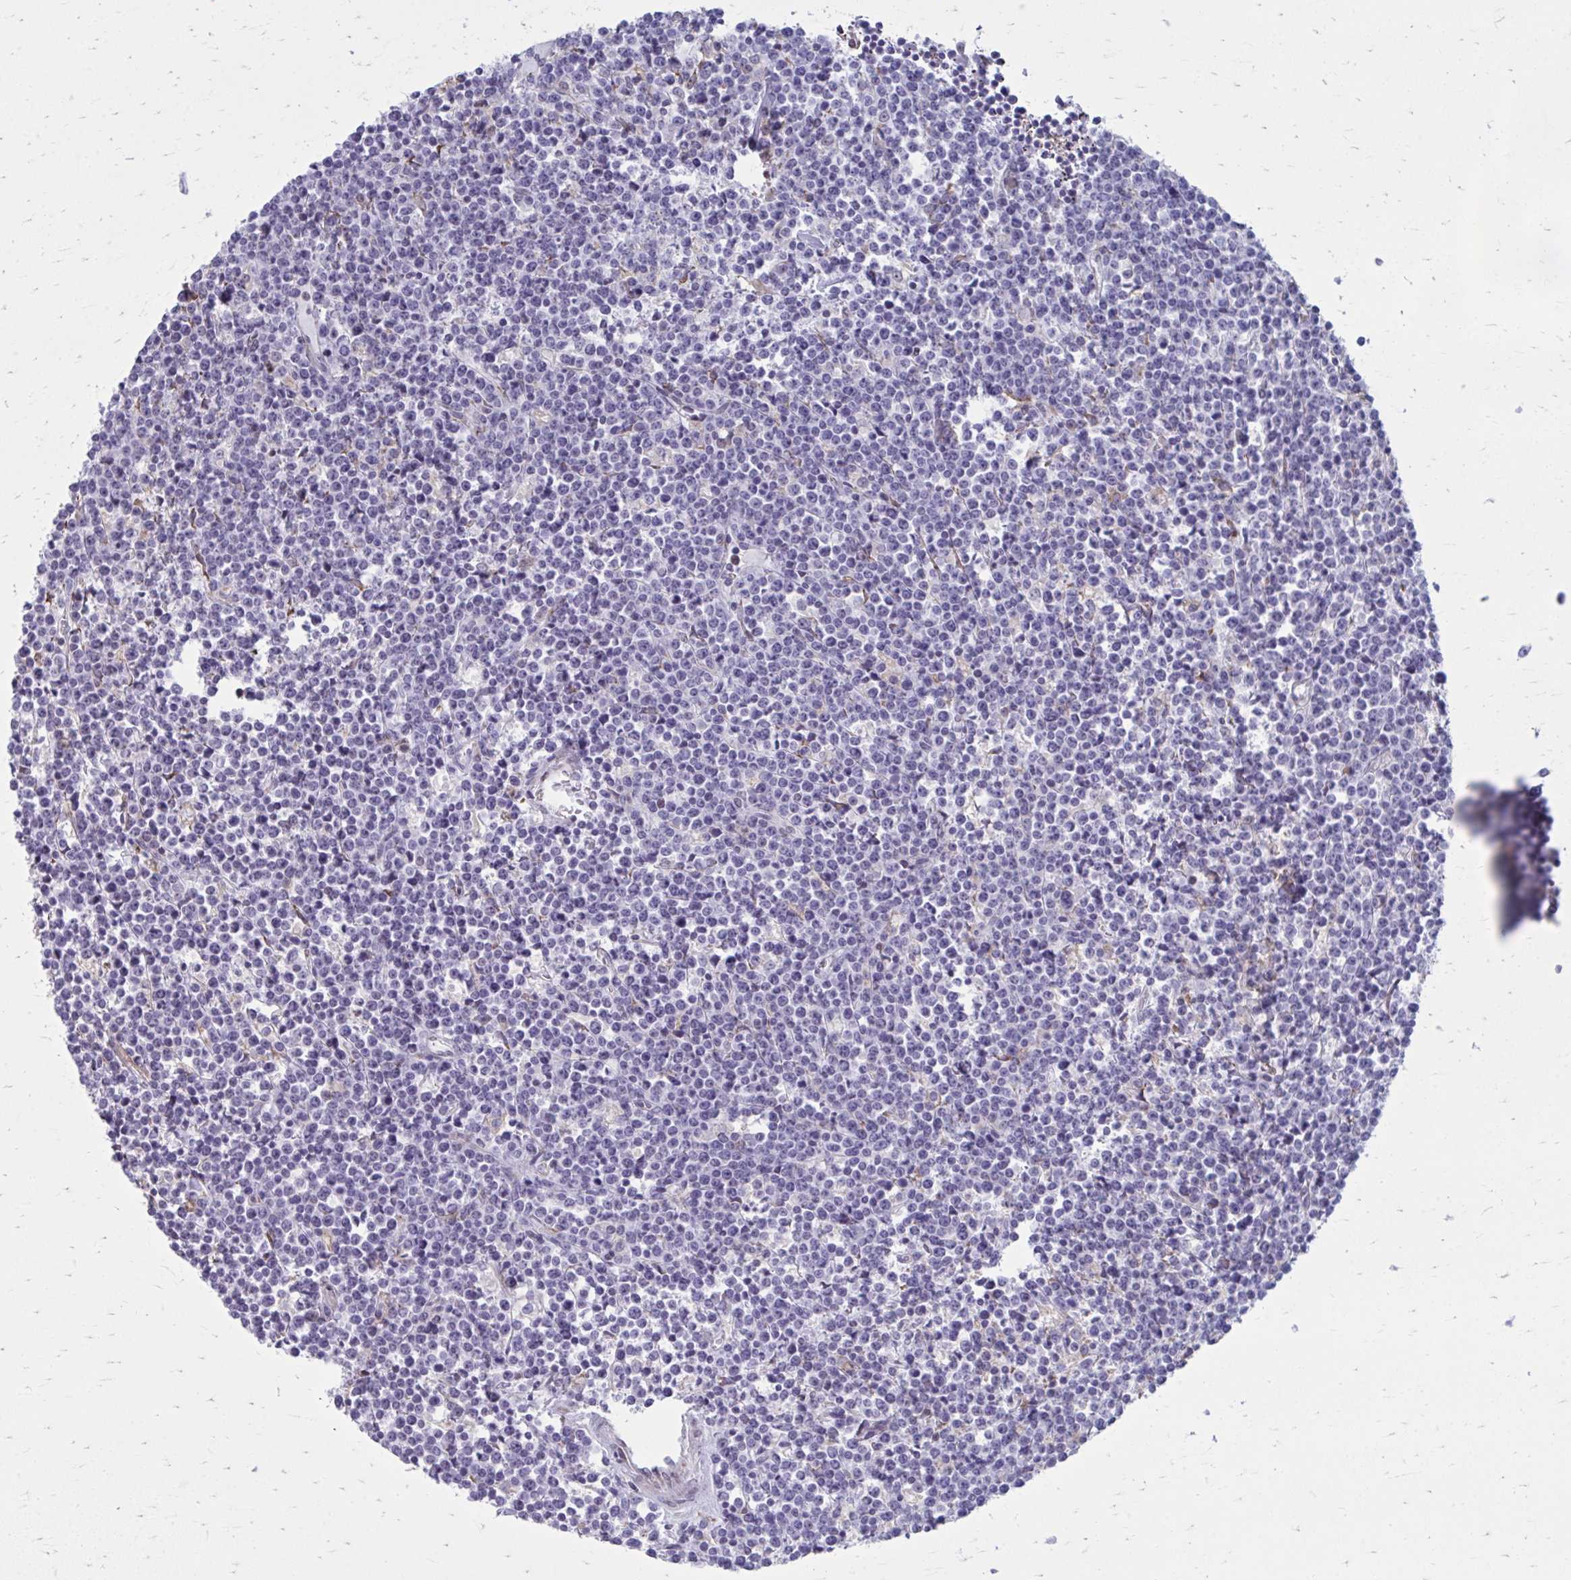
{"staining": {"intensity": "negative", "quantity": "none", "location": "none"}, "tissue": "lymphoma", "cell_type": "Tumor cells", "image_type": "cancer", "snomed": [{"axis": "morphology", "description": "Malignant lymphoma, non-Hodgkin's type, High grade"}, {"axis": "topography", "description": "Ovary"}], "caption": "This histopathology image is of lymphoma stained with immunohistochemistry to label a protein in brown with the nuclei are counter-stained blue. There is no staining in tumor cells.", "gene": "PROSER1", "patient": {"sex": "female", "age": 56}}